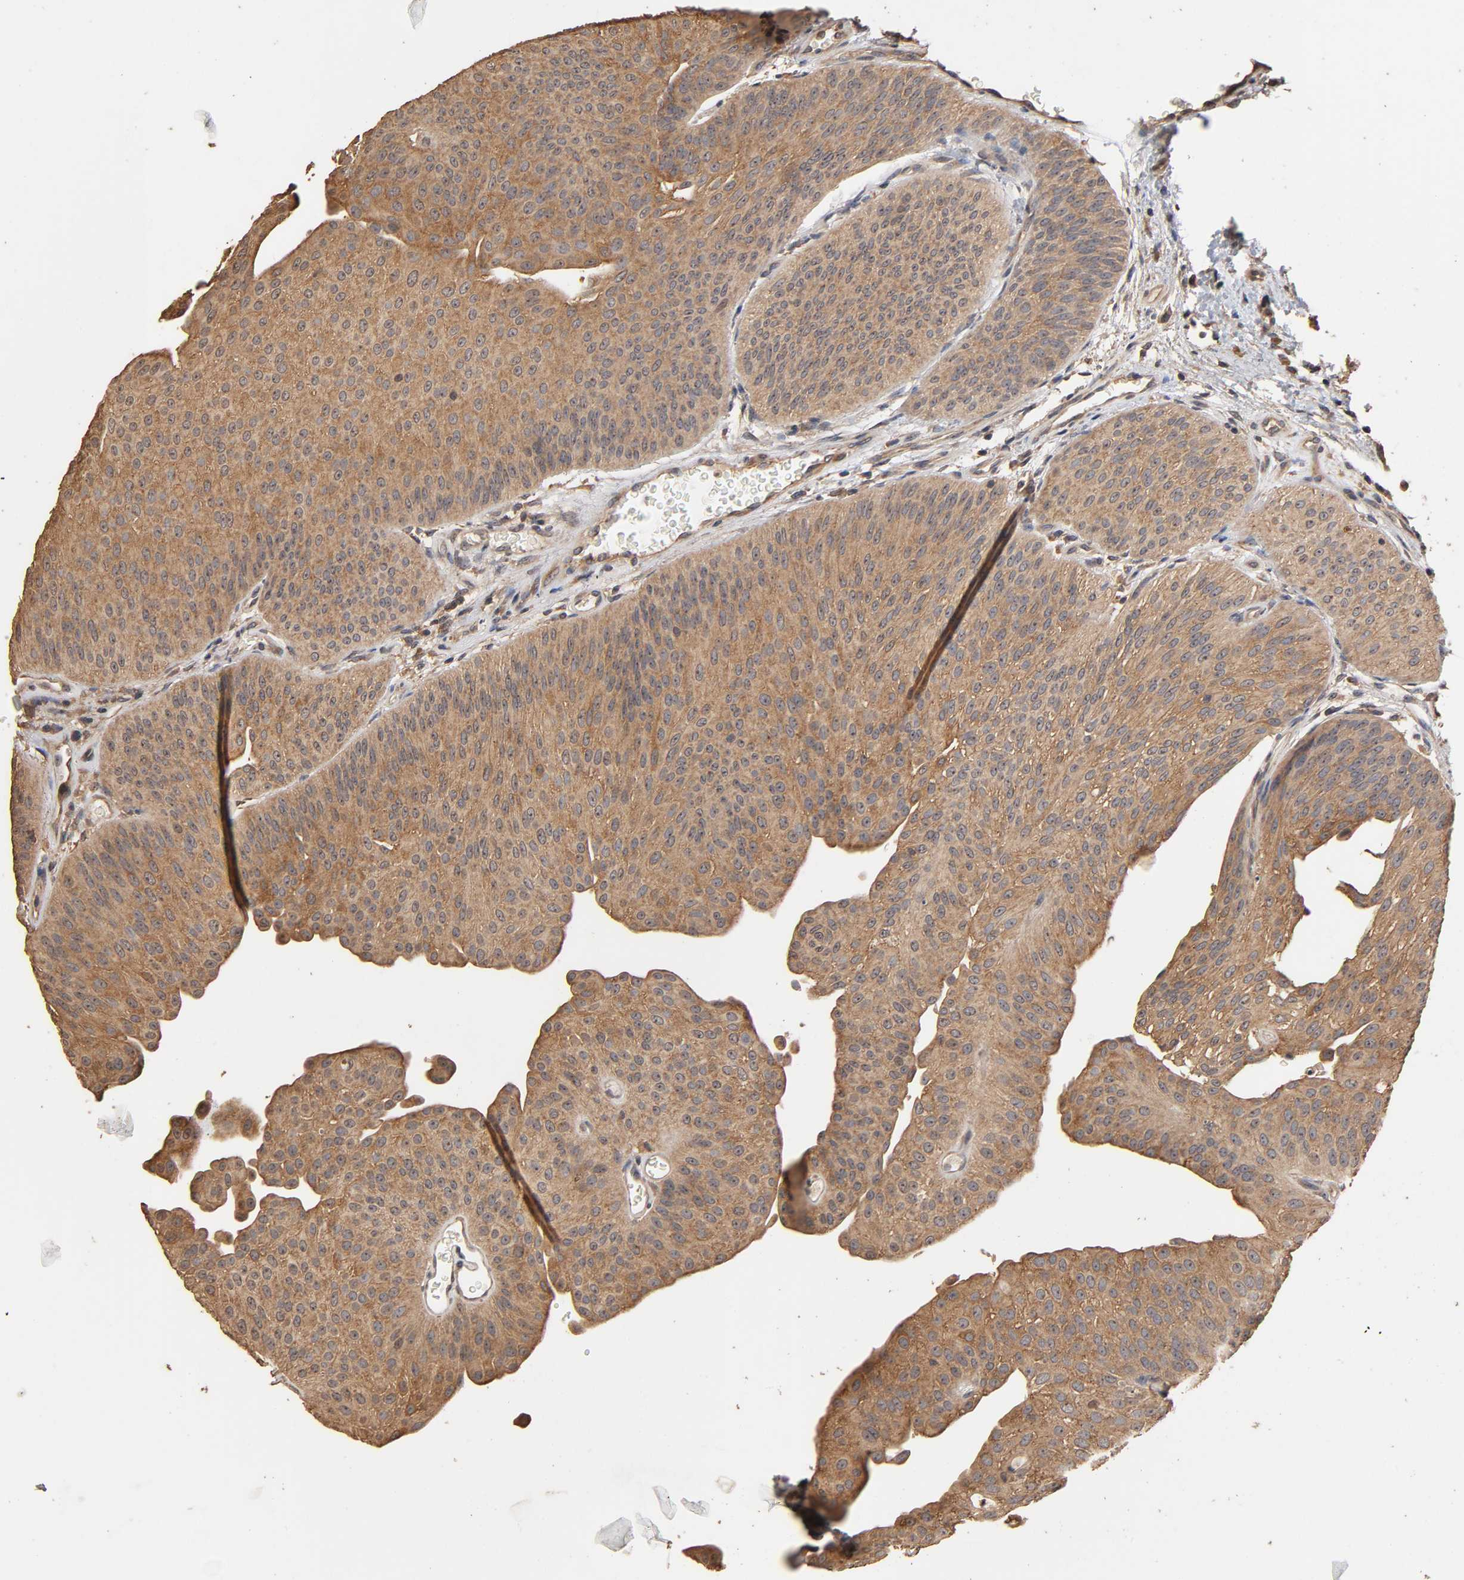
{"staining": {"intensity": "moderate", "quantity": ">75%", "location": "cytoplasmic/membranous"}, "tissue": "urothelial cancer", "cell_type": "Tumor cells", "image_type": "cancer", "snomed": [{"axis": "morphology", "description": "Urothelial carcinoma, Low grade"}, {"axis": "topography", "description": "Urinary bladder"}], "caption": "DAB immunohistochemical staining of low-grade urothelial carcinoma demonstrates moderate cytoplasmic/membranous protein positivity in approximately >75% of tumor cells. Ihc stains the protein in brown and the nuclei are stained blue.", "gene": "ARHGEF7", "patient": {"sex": "female", "age": 60}}